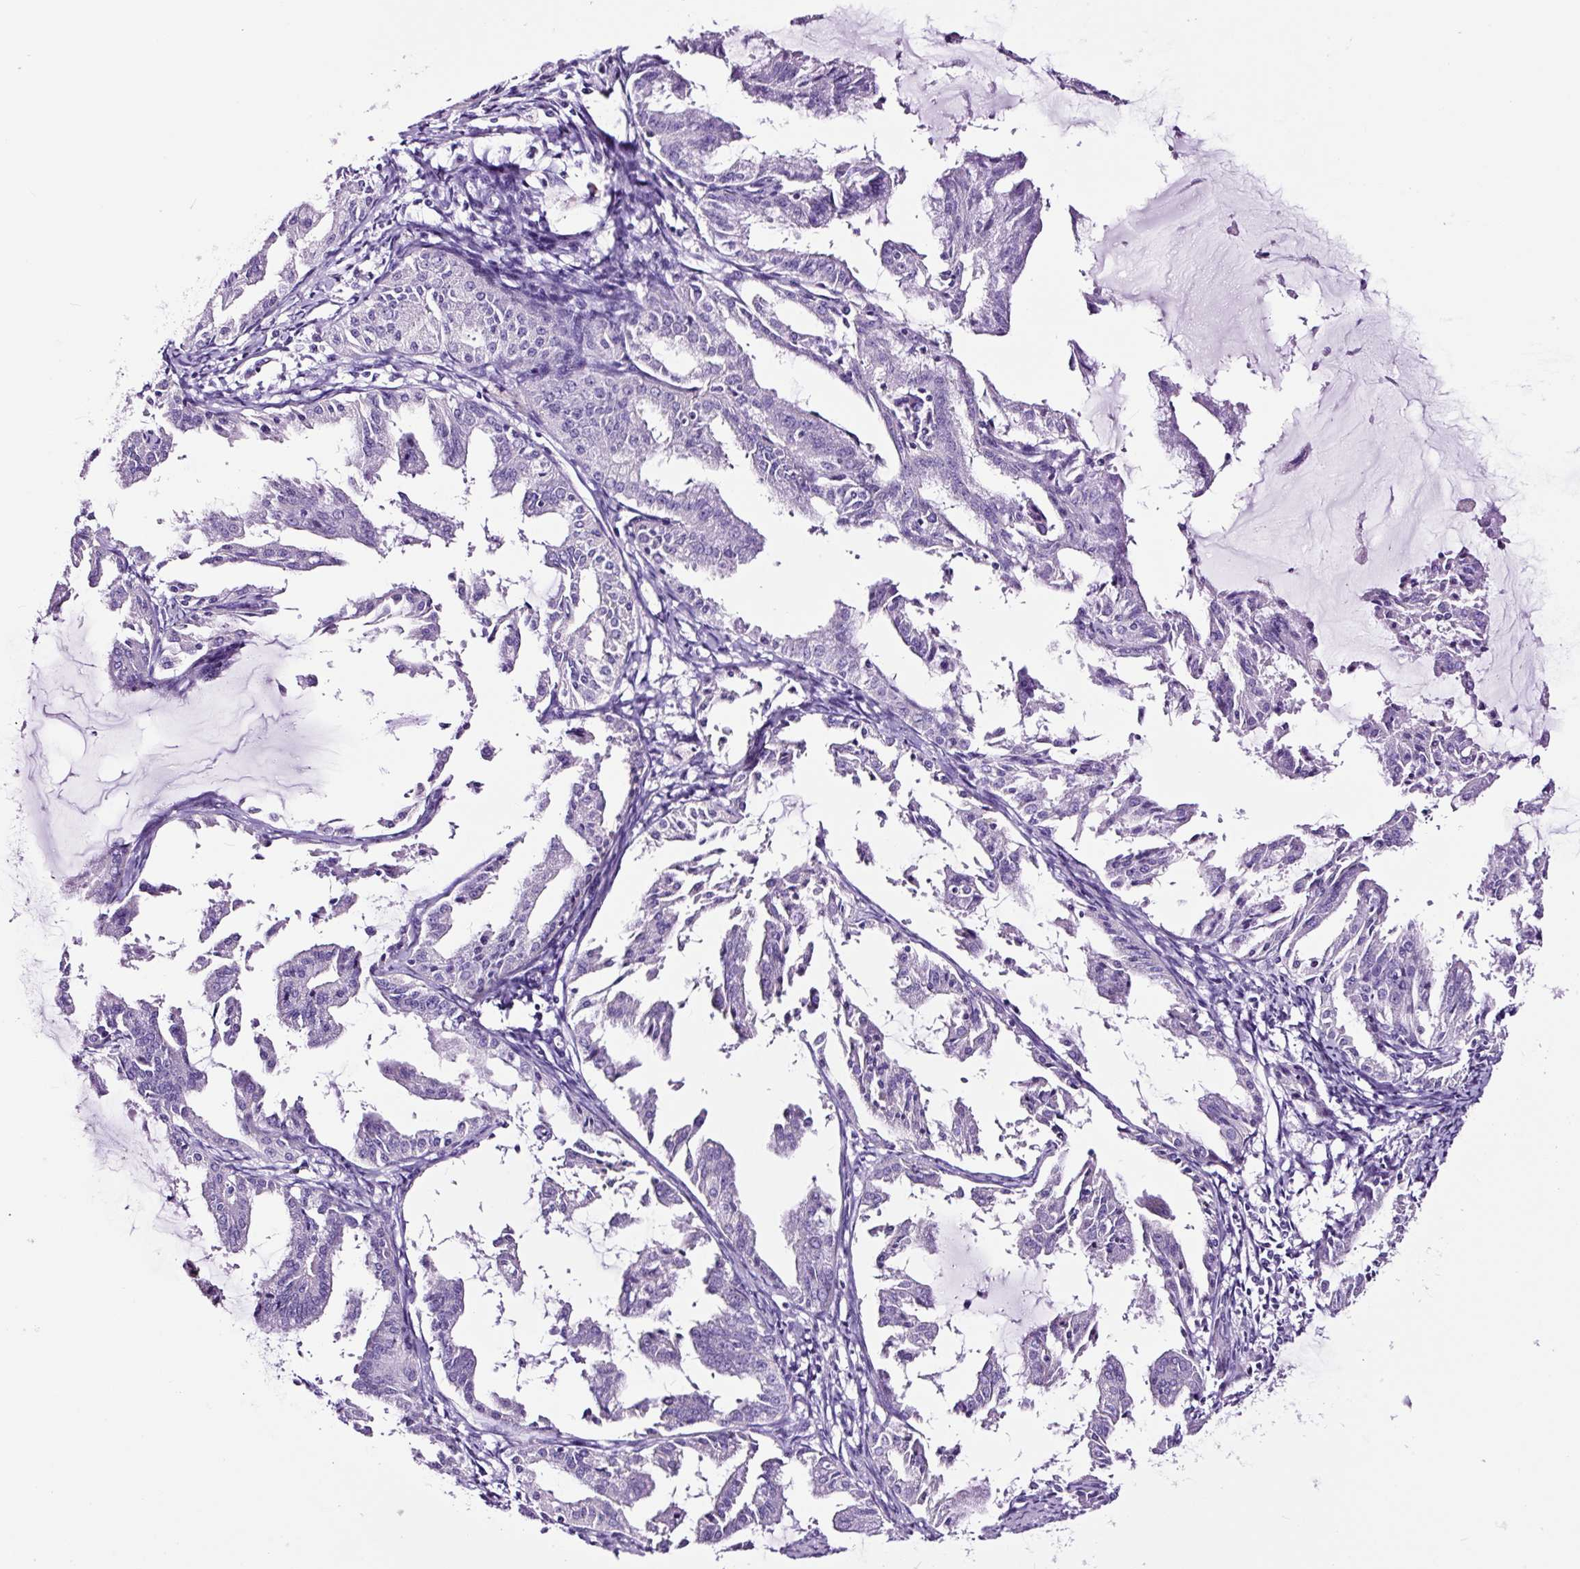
{"staining": {"intensity": "negative", "quantity": "none", "location": "none"}, "tissue": "endometrial cancer", "cell_type": "Tumor cells", "image_type": "cancer", "snomed": [{"axis": "morphology", "description": "Adenocarcinoma, NOS"}, {"axis": "topography", "description": "Endometrium"}], "caption": "There is no significant staining in tumor cells of endometrial cancer. (DAB immunohistochemistry visualized using brightfield microscopy, high magnification).", "gene": "FBXL7", "patient": {"sex": "female", "age": 70}}